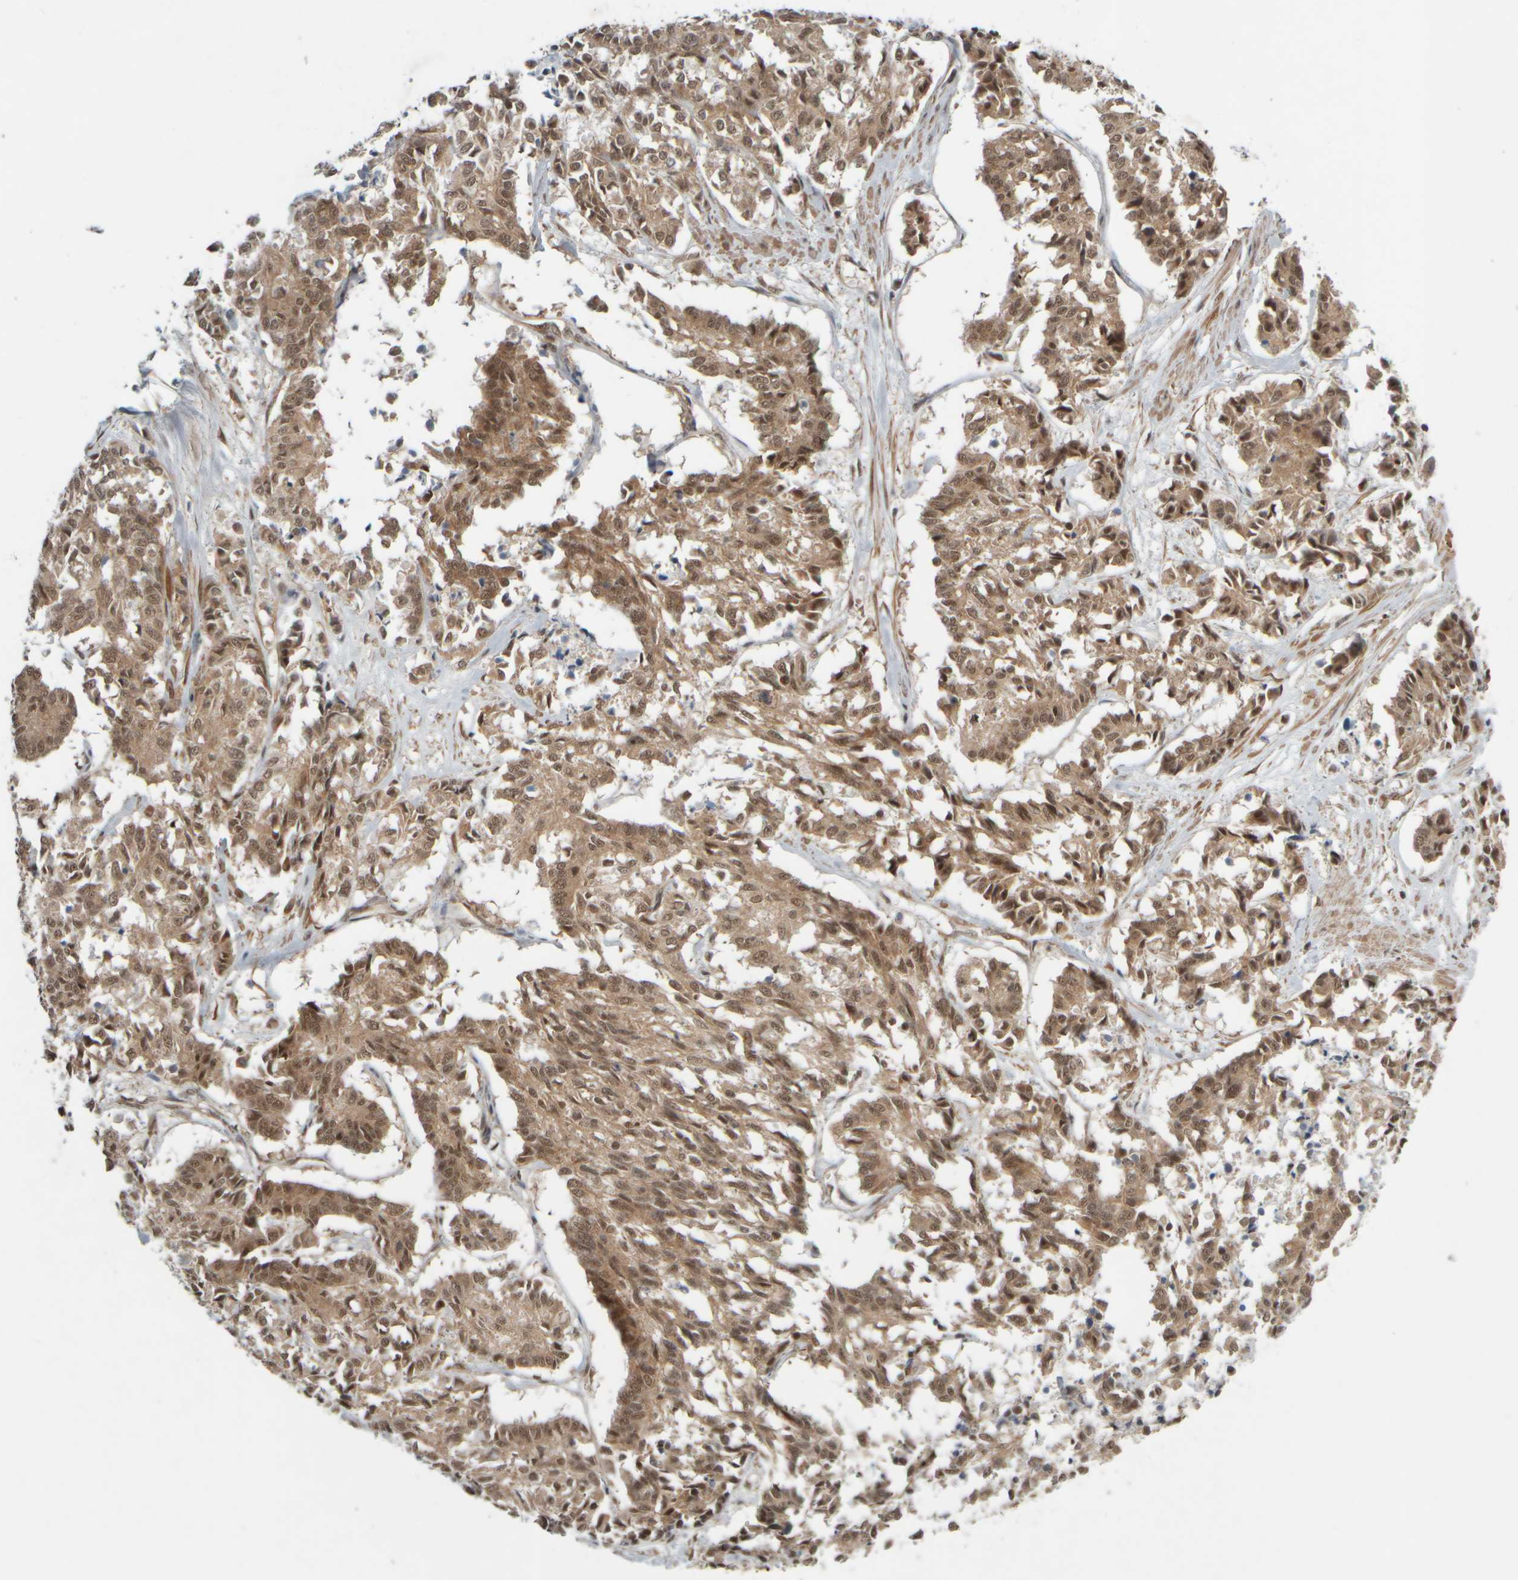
{"staining": {"intensity": "weak", "quantity": ">75%", "location": "cytoplasmic/membranous,nuclear"}, "tissue": "cervical cancer", "cell_type": "Tumor cells", "image_type": "cancer", "snomed": [{"axis": "morphology", "description": "Squamous cell carcinoma, NOS"}, {"axis": "topography", "description": "Cervix"}], "caption": "Protein expression by immunohistochemistry (IHC) exhibits weak cytoplasmic/membranous and nuclear staining in approximately >75% of tumor cells in cervical squamous cell carcinoma.", "gene": "SYNRG", "patient": {"sex": "female", "age": 35}}